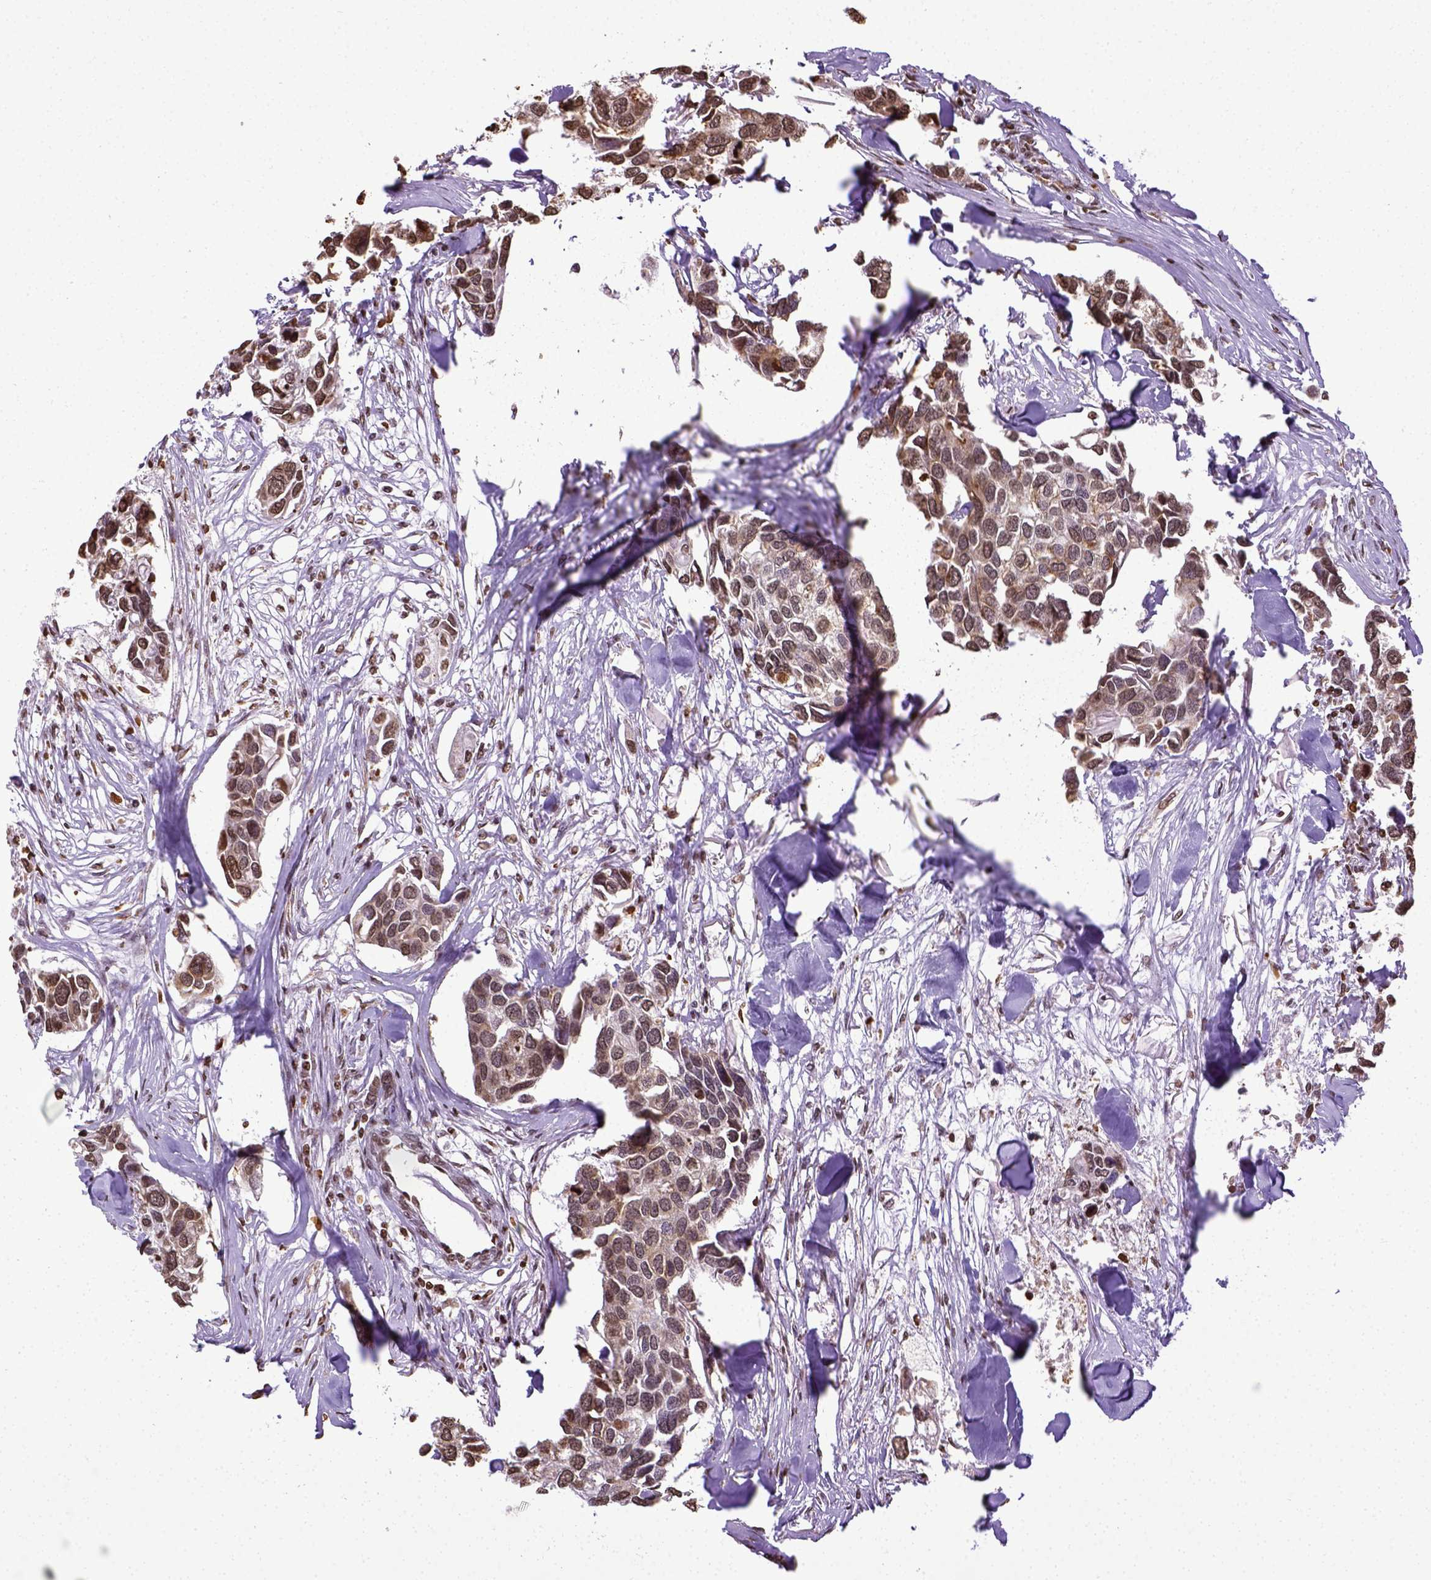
{"staining": {"intensity": "moderate", "quantity": "25%-75%", "location": "nuclear"}, "tissue": "breast cancer", "cell_type": "Tumor cells", "image_type": "cancer", "snomed": [{"axis": "morphology", "description": "Duct carcinoma"}, {"axis": "topography", "description": "Breast"}], "caption": "A photomicrograph of human infiltrating ductal carcinoma (breast) stained for a protein shows moderate nuclear brown staining in tumor cells.", "gene": "ZNF75D", "patient": {"sex": "female", "age": 83}}